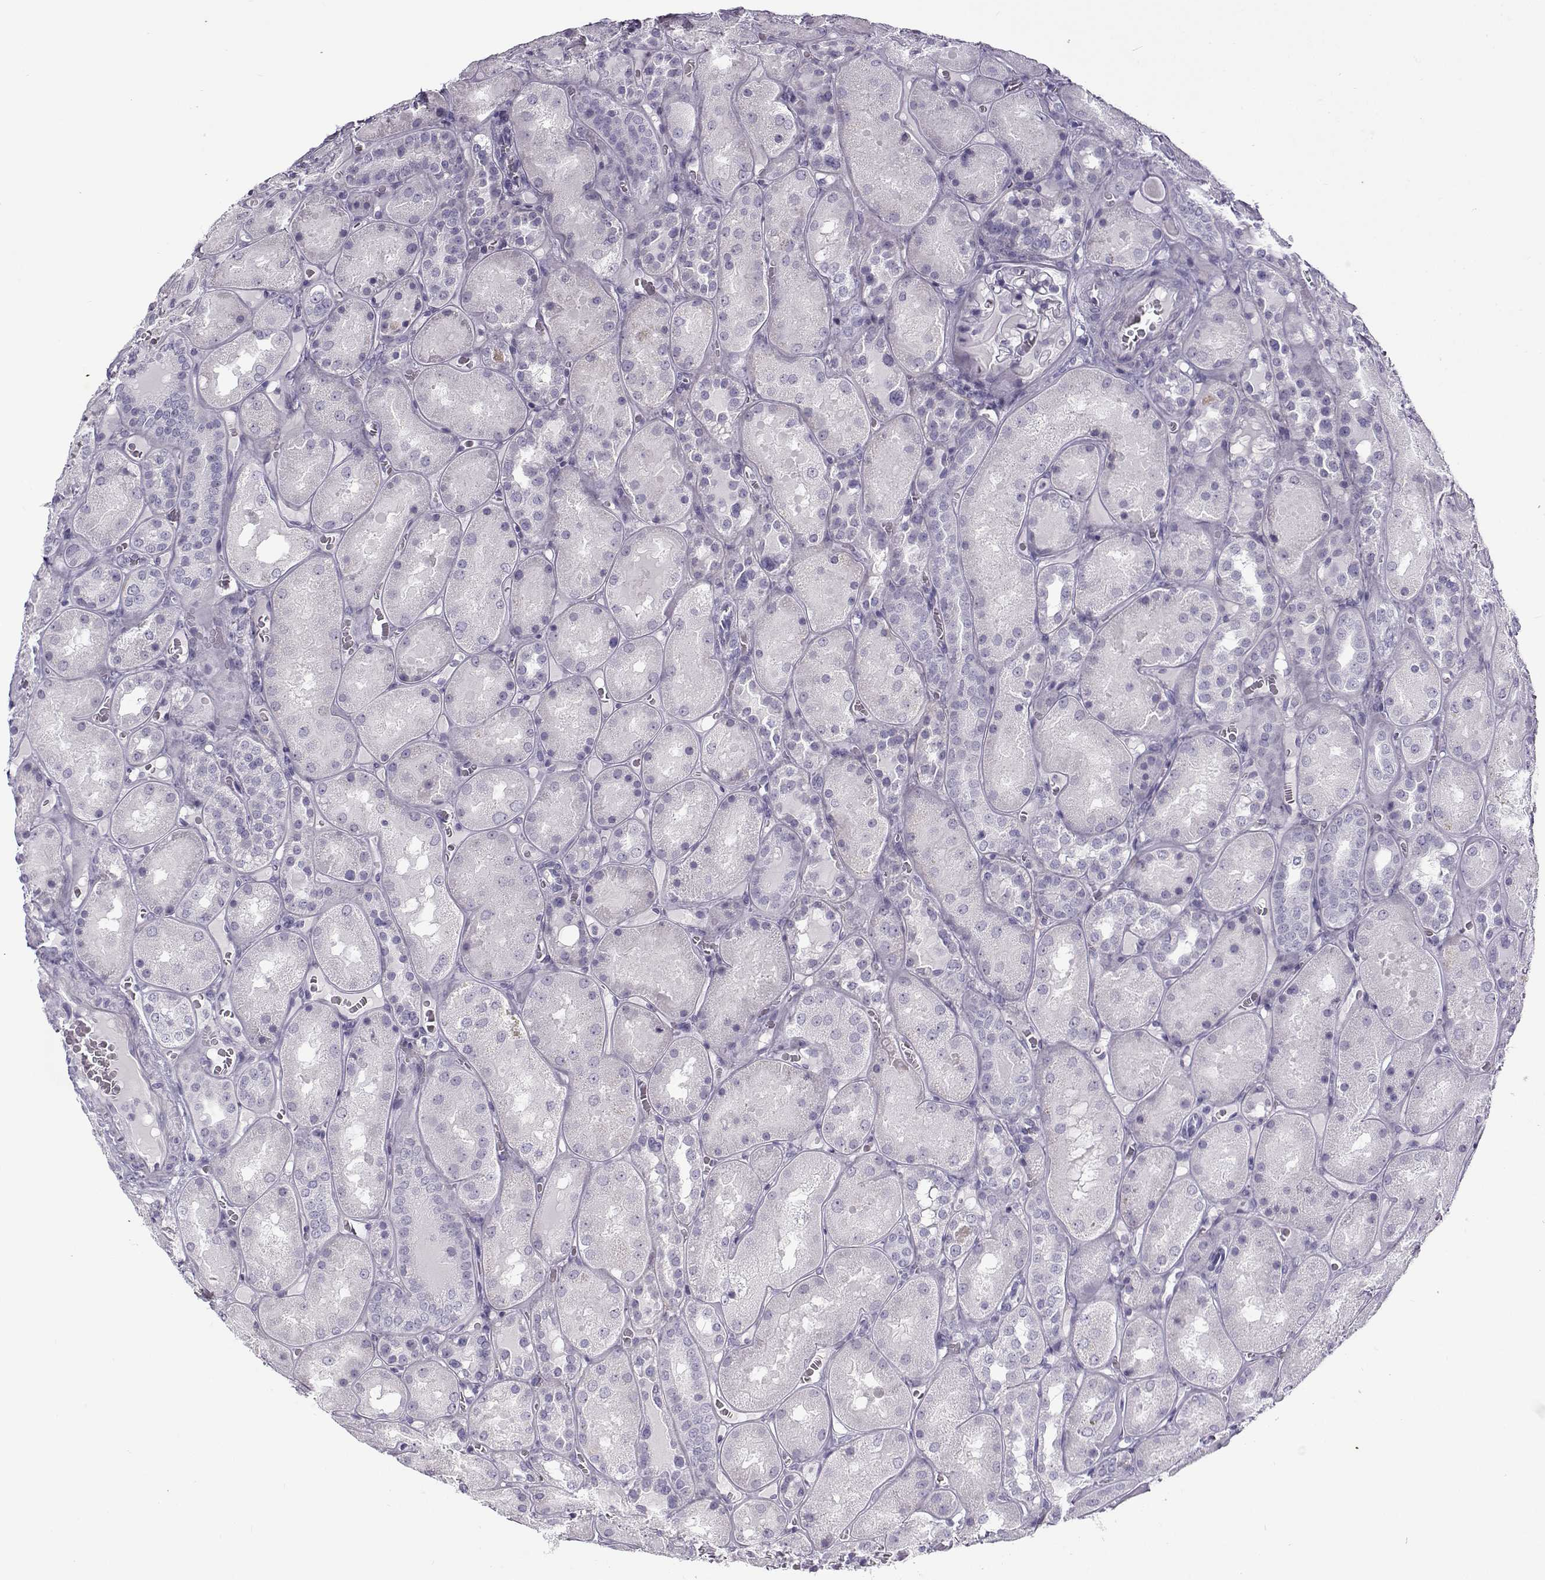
{"staining": {"intensity": "negative", "quantity": "none", "location": "none"}, "tissue": "kidney", "cell_type": "Cells in glomeruli", "image_type": "normal", "snomed": [{"axis": "morphology", "description": "Normal tissue, NOS"}, {"axis": "topography", "description": "Kidney"}], "caption": "DAB immunohistochemical staining of normal human kidney exhibits no significant positivity in cells in glomeruli. (Stains: DAB (3,3'-diaminobenzidine) IHC with hematoxylin counter stain, Microscopy: brightfield microscopy at high magnification).", "gene": "GTSF1L", "patient": {"sex": "male", "age": 73}}